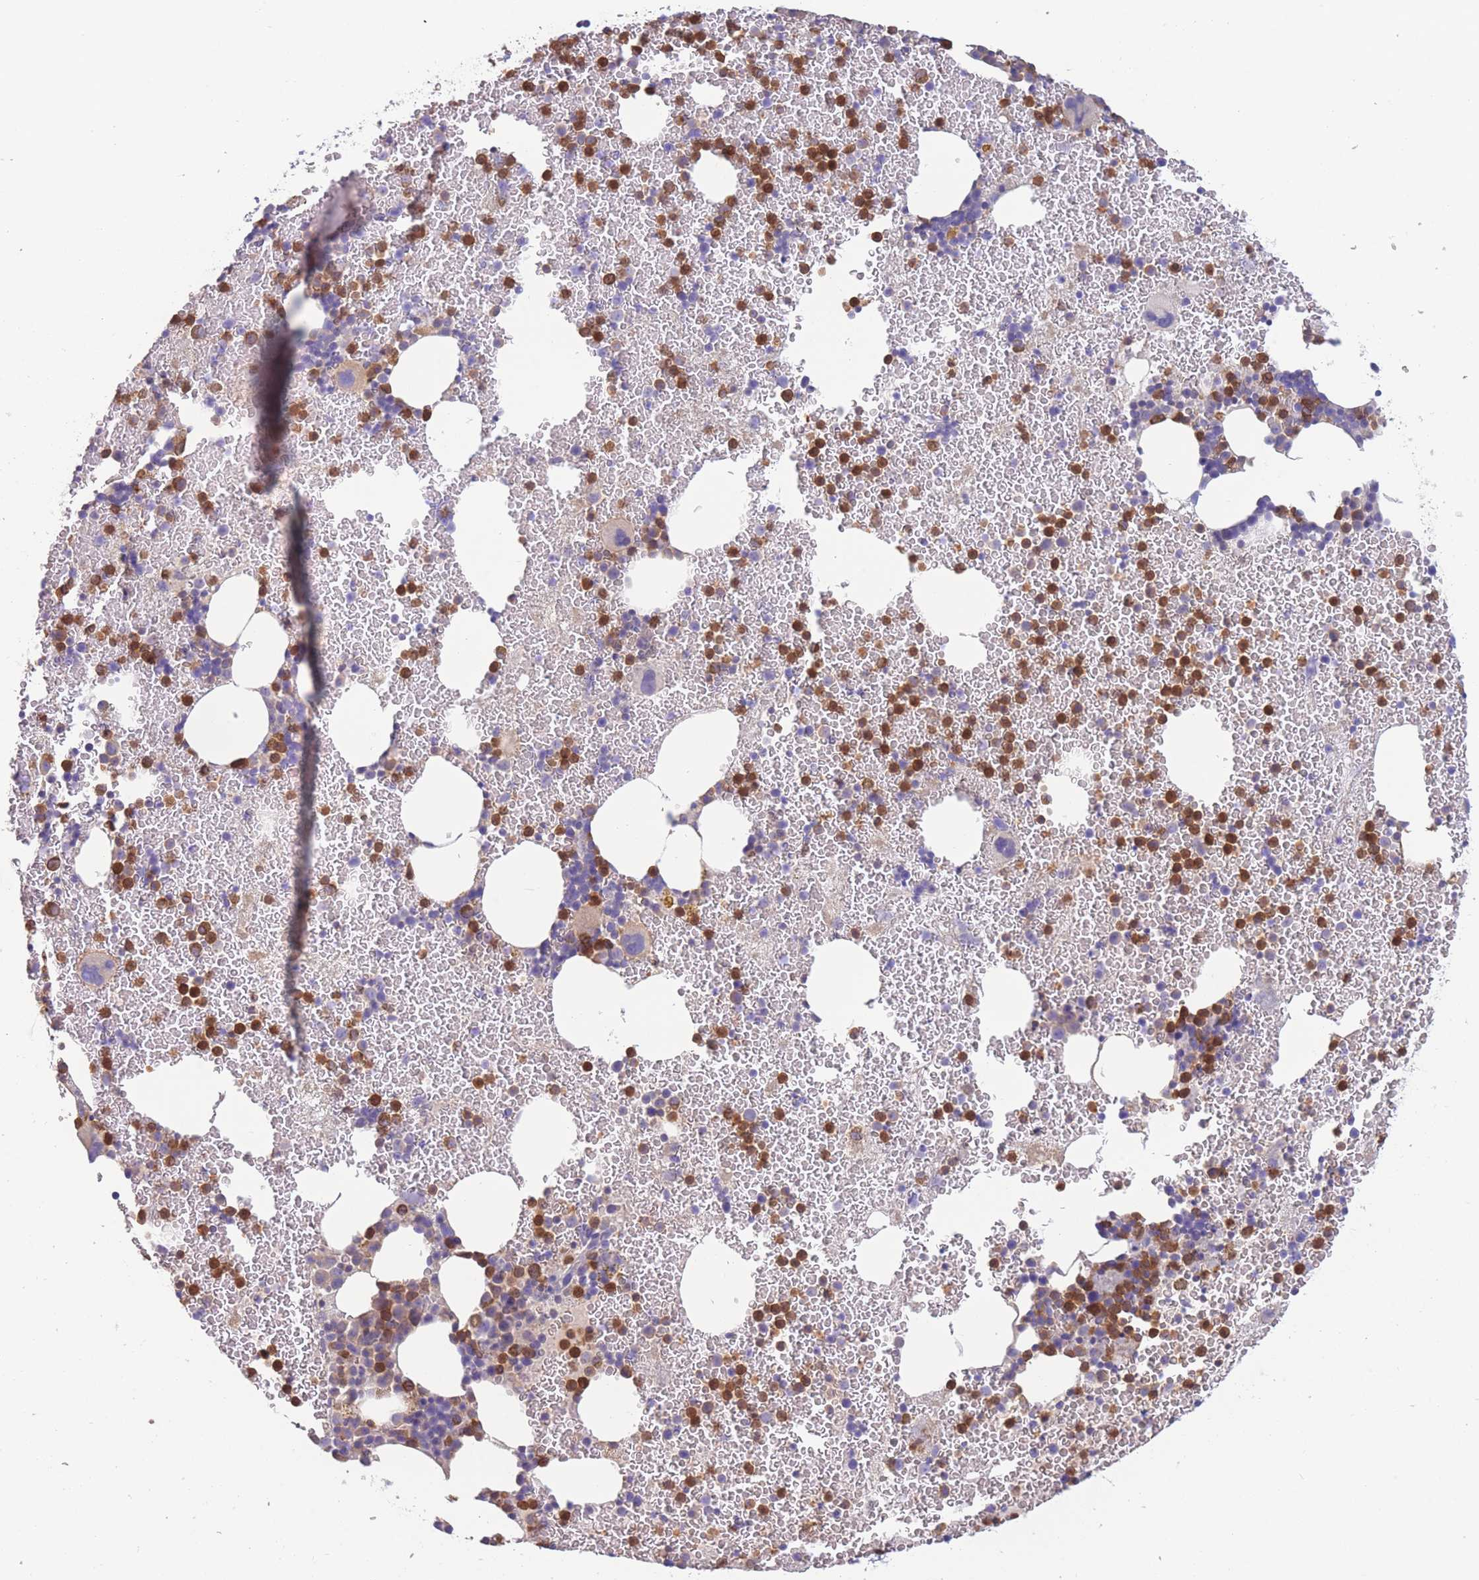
{"staining": {"intensity": "strong", "quantity": "25%-75%", "location": "cytoplasmic/membranous,nuclear"}, "tissue": "bone marrow", "cell_type": "Hematopoietic cells", "image_type": "normal", "snomed": [{"axis": "morphology", "description": "Normal tissue, NOS"}, {"axis": "topography", "description": "Bone marrow"}], "caption": "A brown stain highlights strong cytoplasmic/membranous,nuclear expression of a protein in hematopoietic cells of normal human bone marrow. (DAB (3,3'-diaminobenzidine) IHC, brown staining for protein, blue staining for nuclei).", "gene": "ST3GAL4", "patient": {"sex": "male", "age": 26}}